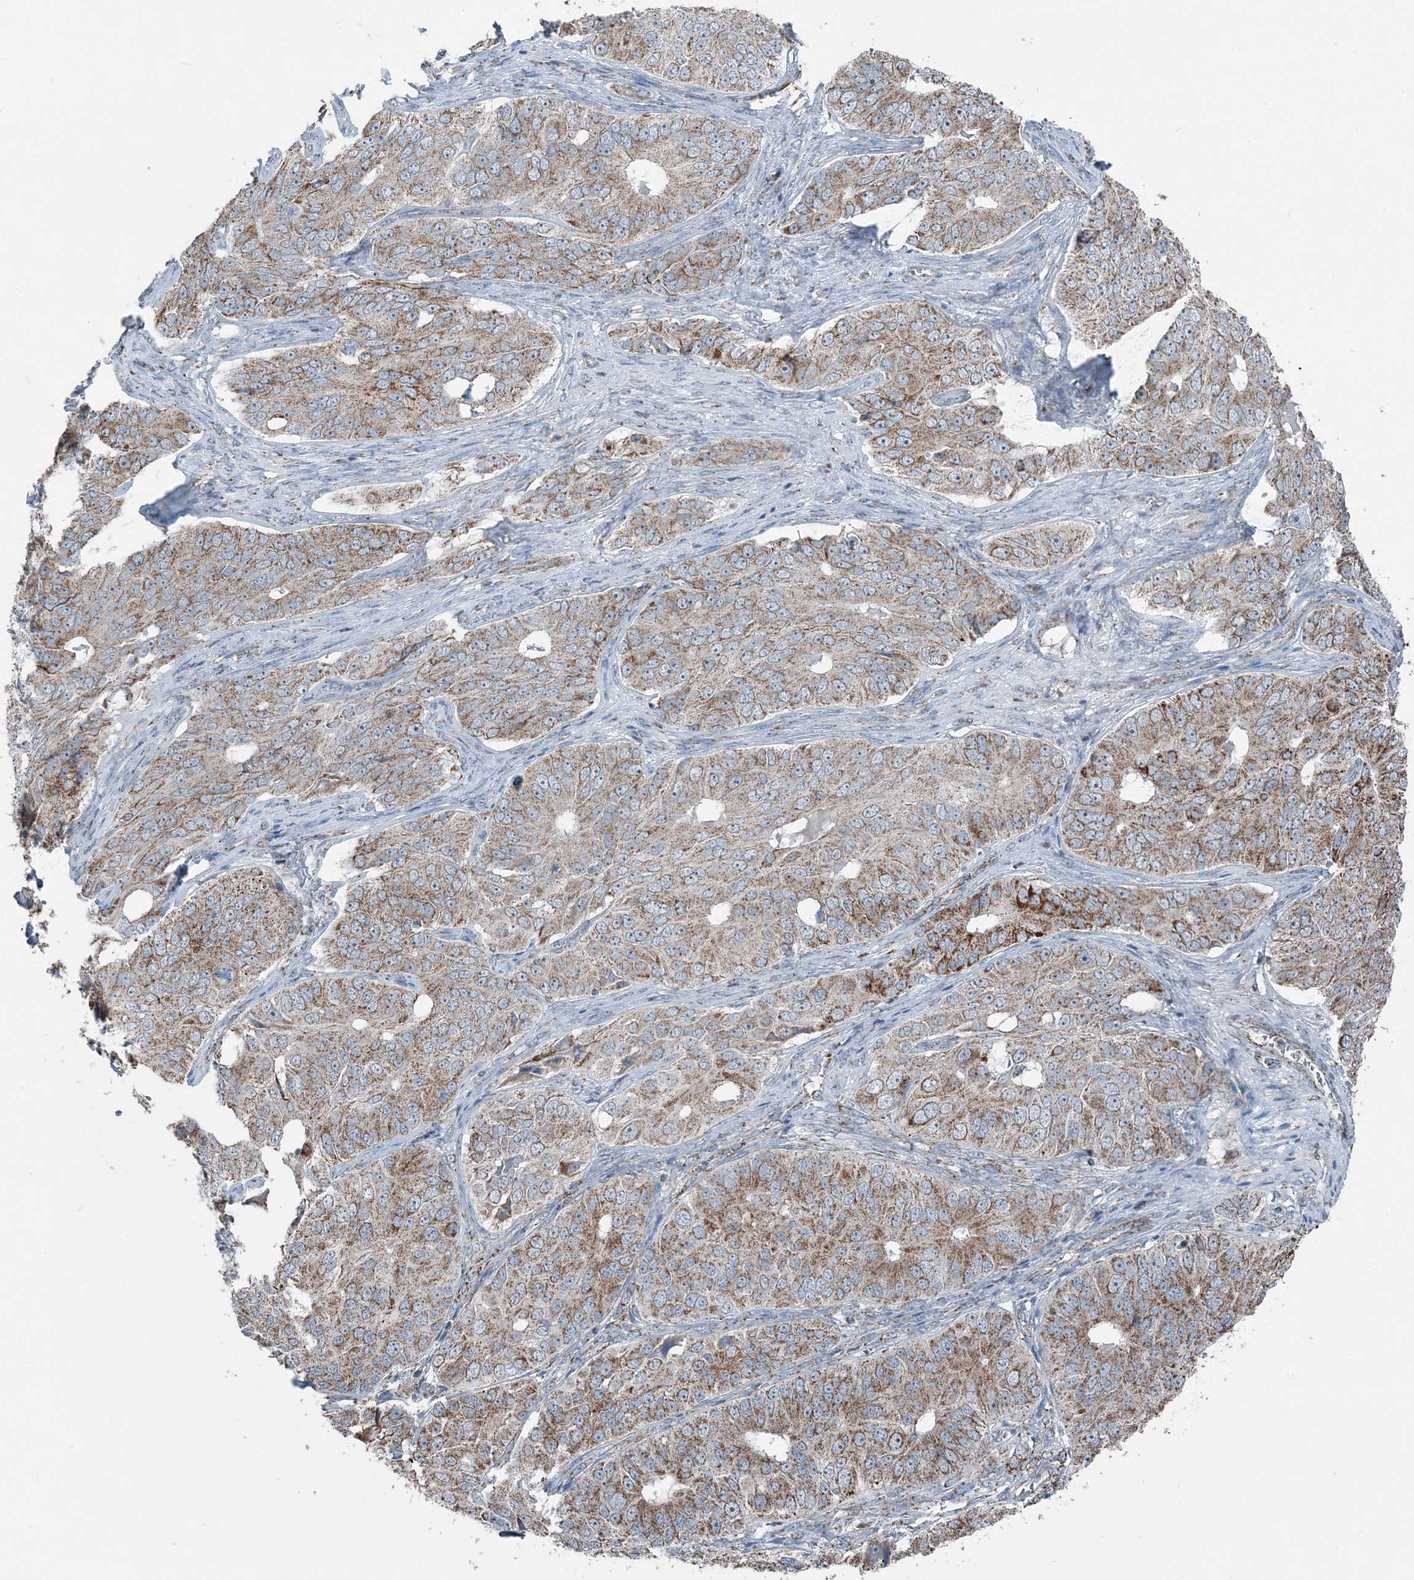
{"staining": {"intensity": "moderate", "quantity": ">75%", "location": "cytoplasmic/membranous"}, "tissue": "ovarian cancer", "cell_type": "Tumor cells", "image_type": "cancer", "snomed": [{"axis": "morphology", "description": "Carcinoma, endometroid"}, {"axis": "topography", "description": "Ovary"}], "caption": "Protein expression analysis of ovarian endometroid carcinoma exhibits moderate cytoplasmic/membranous positivity in approximately >75% of tumor cells.", "gene": "SUCLG1", "patient": {"sex": "female", "age": 51}}